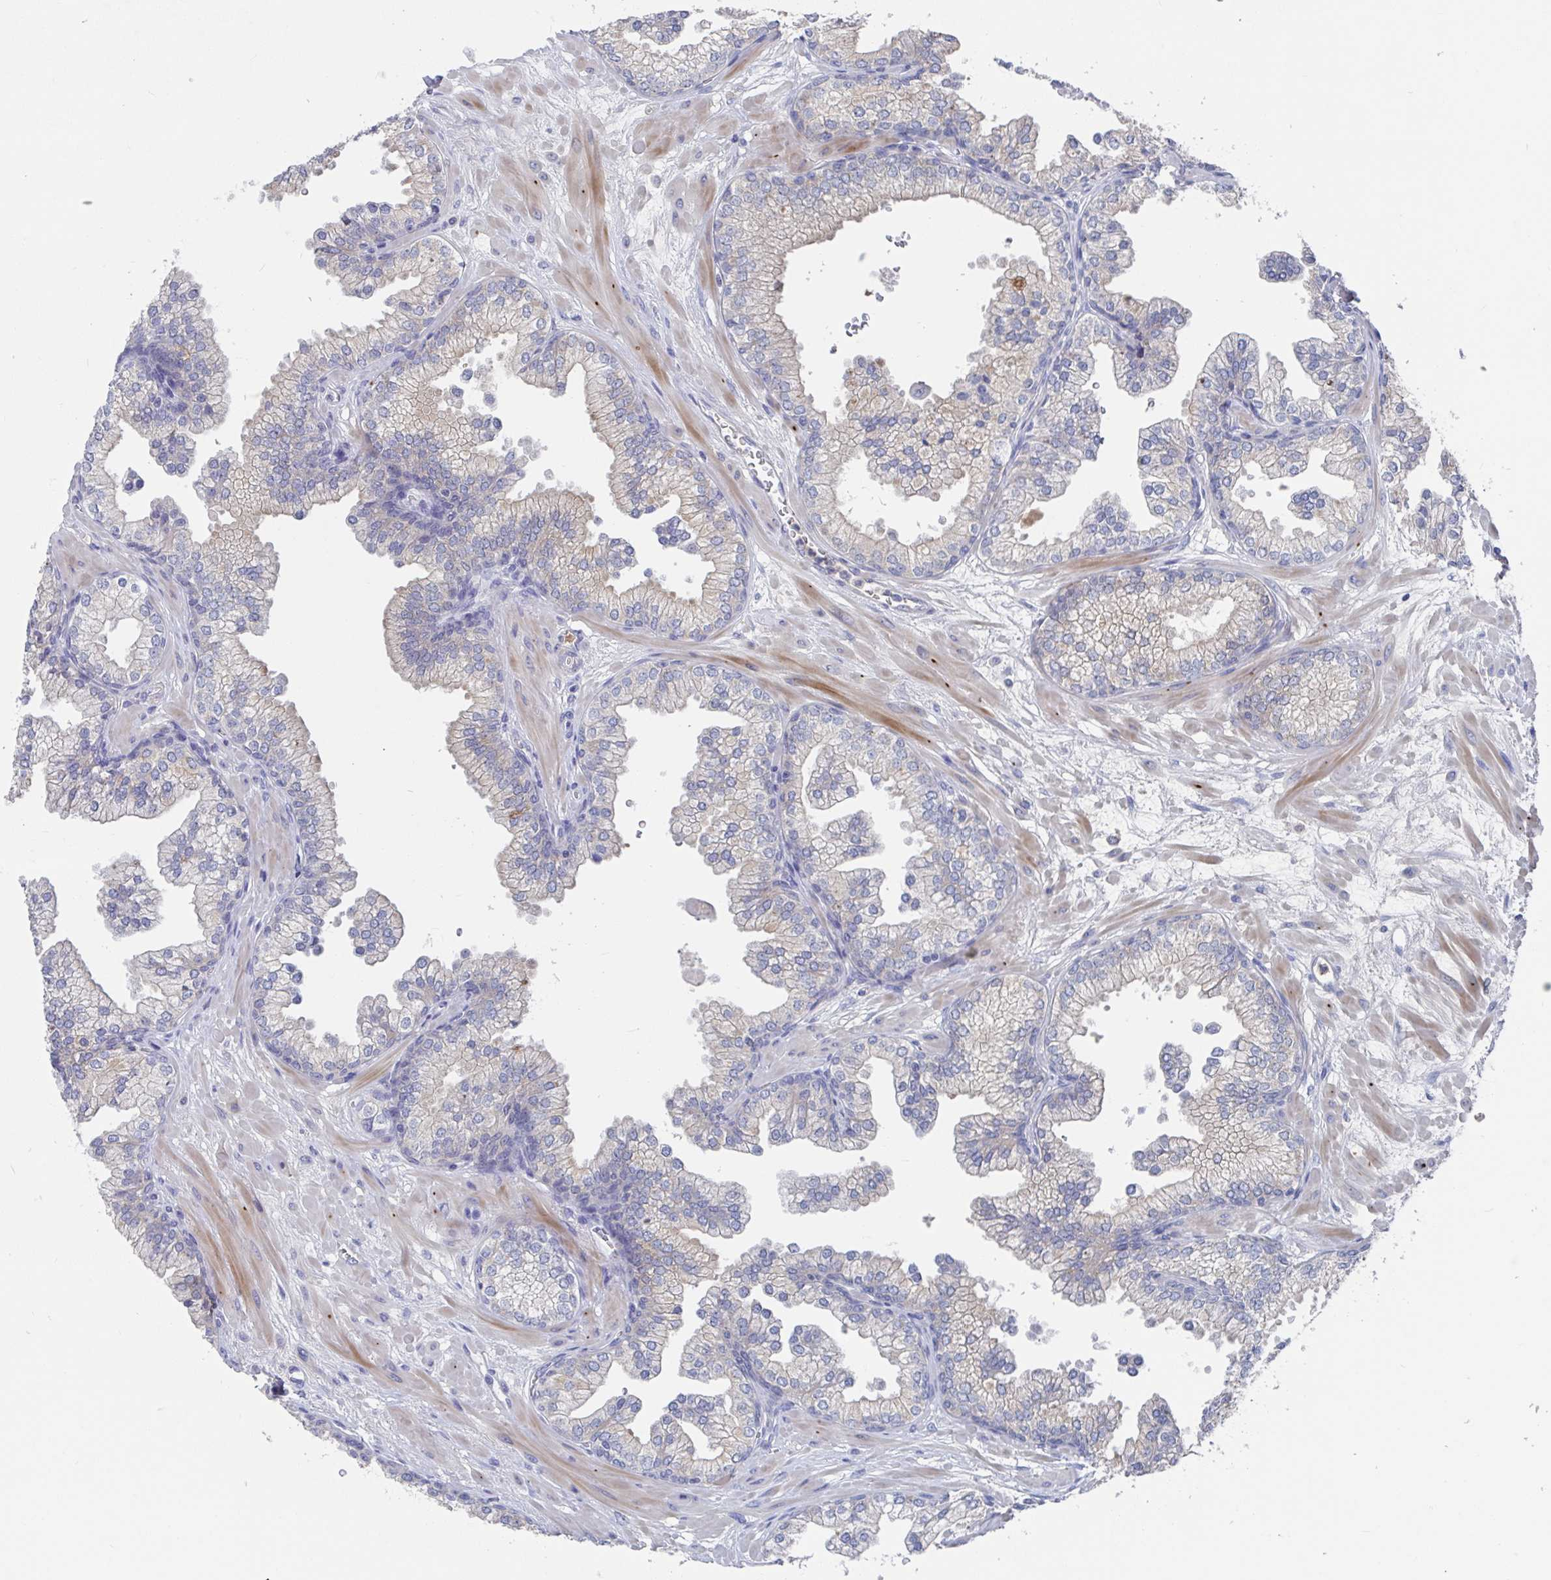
{"staining": {"intensity": "negative", "quantity": "none", "location": "none"}, "tissue": "prostate", "cell_type": "Glandular cells", "image_type": "normal", "snomed": [{"axis": "morphology", "description": "Normal tissue, NOS"}, {"axis": "topography", "description": "Prostate"}, {"axis": "topography", "description": "Peripheral nerve tissue"}], "caption": "This is an immunohistochemistry micrograph of benign human prostate. There is no staining in glandular cells.", "gene": "GPR148", "patient": {"sex": "male", "age": 61}}